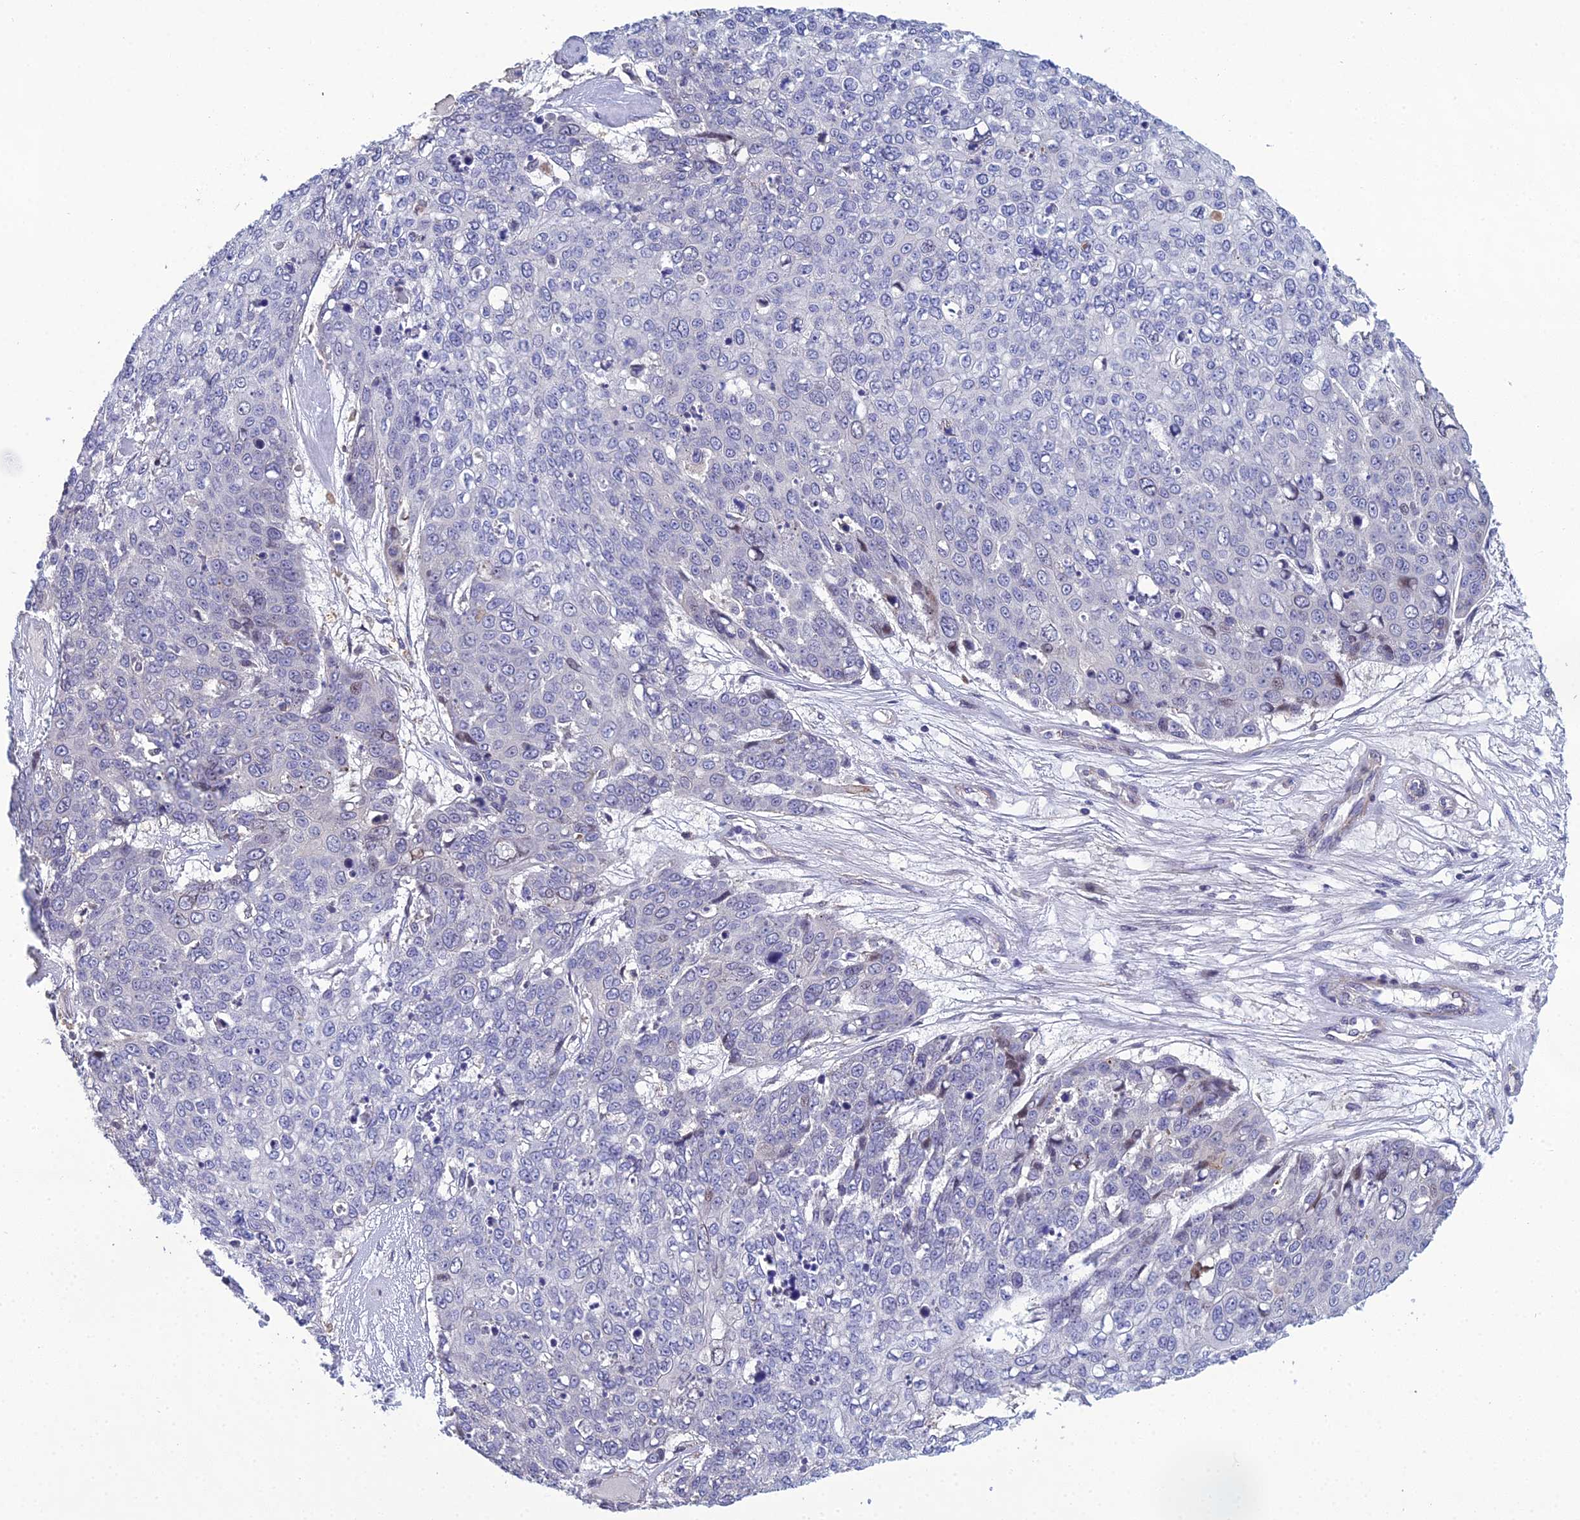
{"staining": {"intensity": "negative", "quantity": "none", "location": "none"}, "tissue": "skin cancer", "cell_type": "Tumor cells", "image_type": "cancer", "snomed": [{"axis": "morphology", "description": "Squamous cell carcinoma, NOS"}, {"axis": "topography", "description": "Skin"}], "caption": "Immunohistochemistry (IHC) photomicrograph of skin cancer (squamous cell carcinoma) stained for a protein (brown), which shows no expression in tumor cells.", "gene": "LZTS2", "patient": {"sex": "male", "age": 71}}